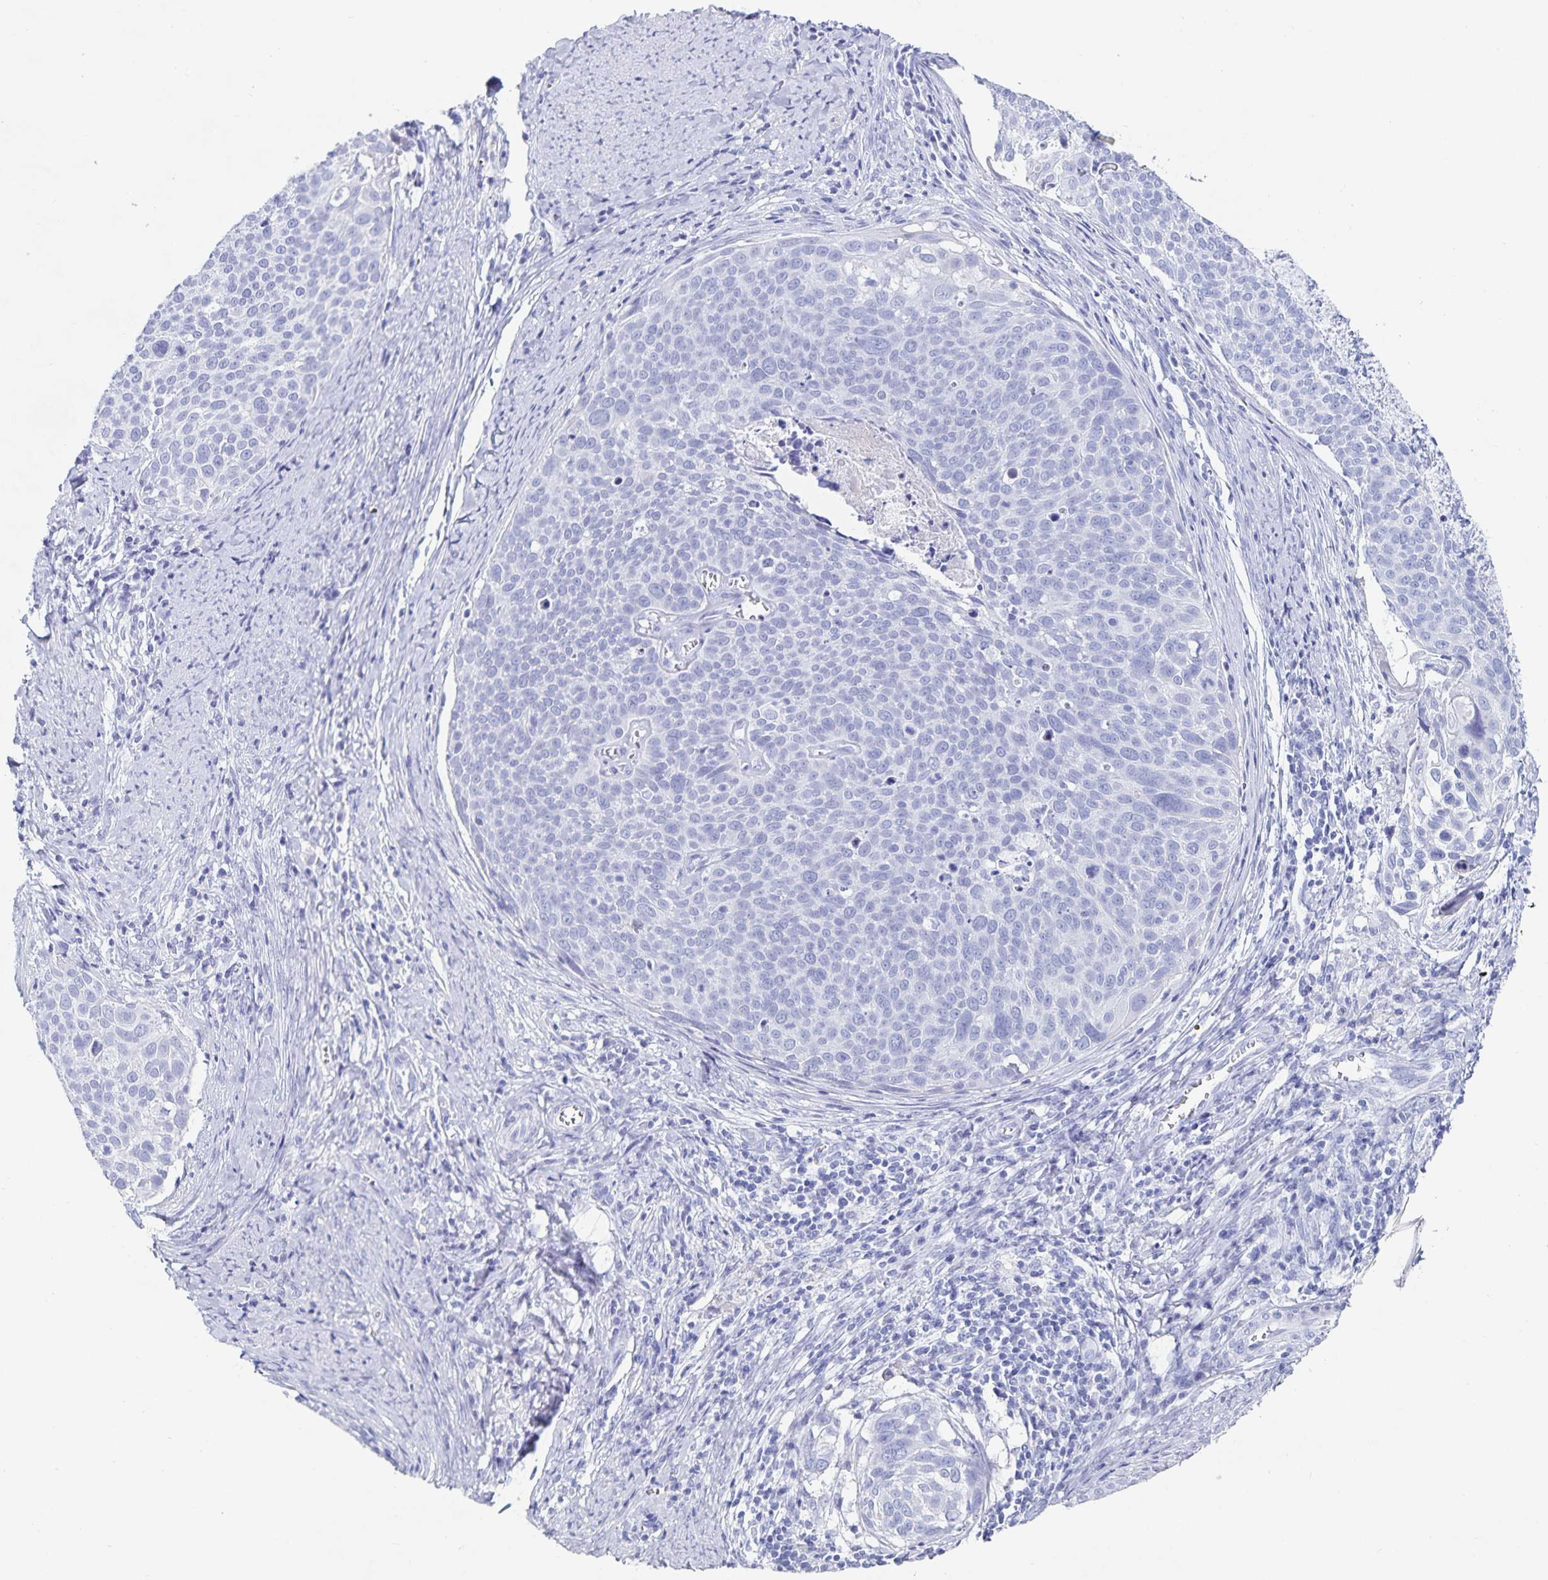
{"staining": {"intensity": "negative", "quantity": "none", "location": "none"}, "tissue": "cervical cancer", "cell_type": "Tumor cells", "image_type": "cancer", "snomed": [{"axis": "morphology", "description": "Squamous cell carcinoma, NOS"}, {"axis": "topography", "description": "Cervix"}], "caption": "A high-resolution micrograph shows immunohistochemistry (IHC) staining of cervical cancer (squamous cell carcinoma), which shows no significant positivity in tumor cells. (DAB (3,3'-diaminobenzidine) immunohistochemistry with hematoxylin counter stain).", "gene": "C19orf73", "patient": {"sex": "female", "age": 39}}